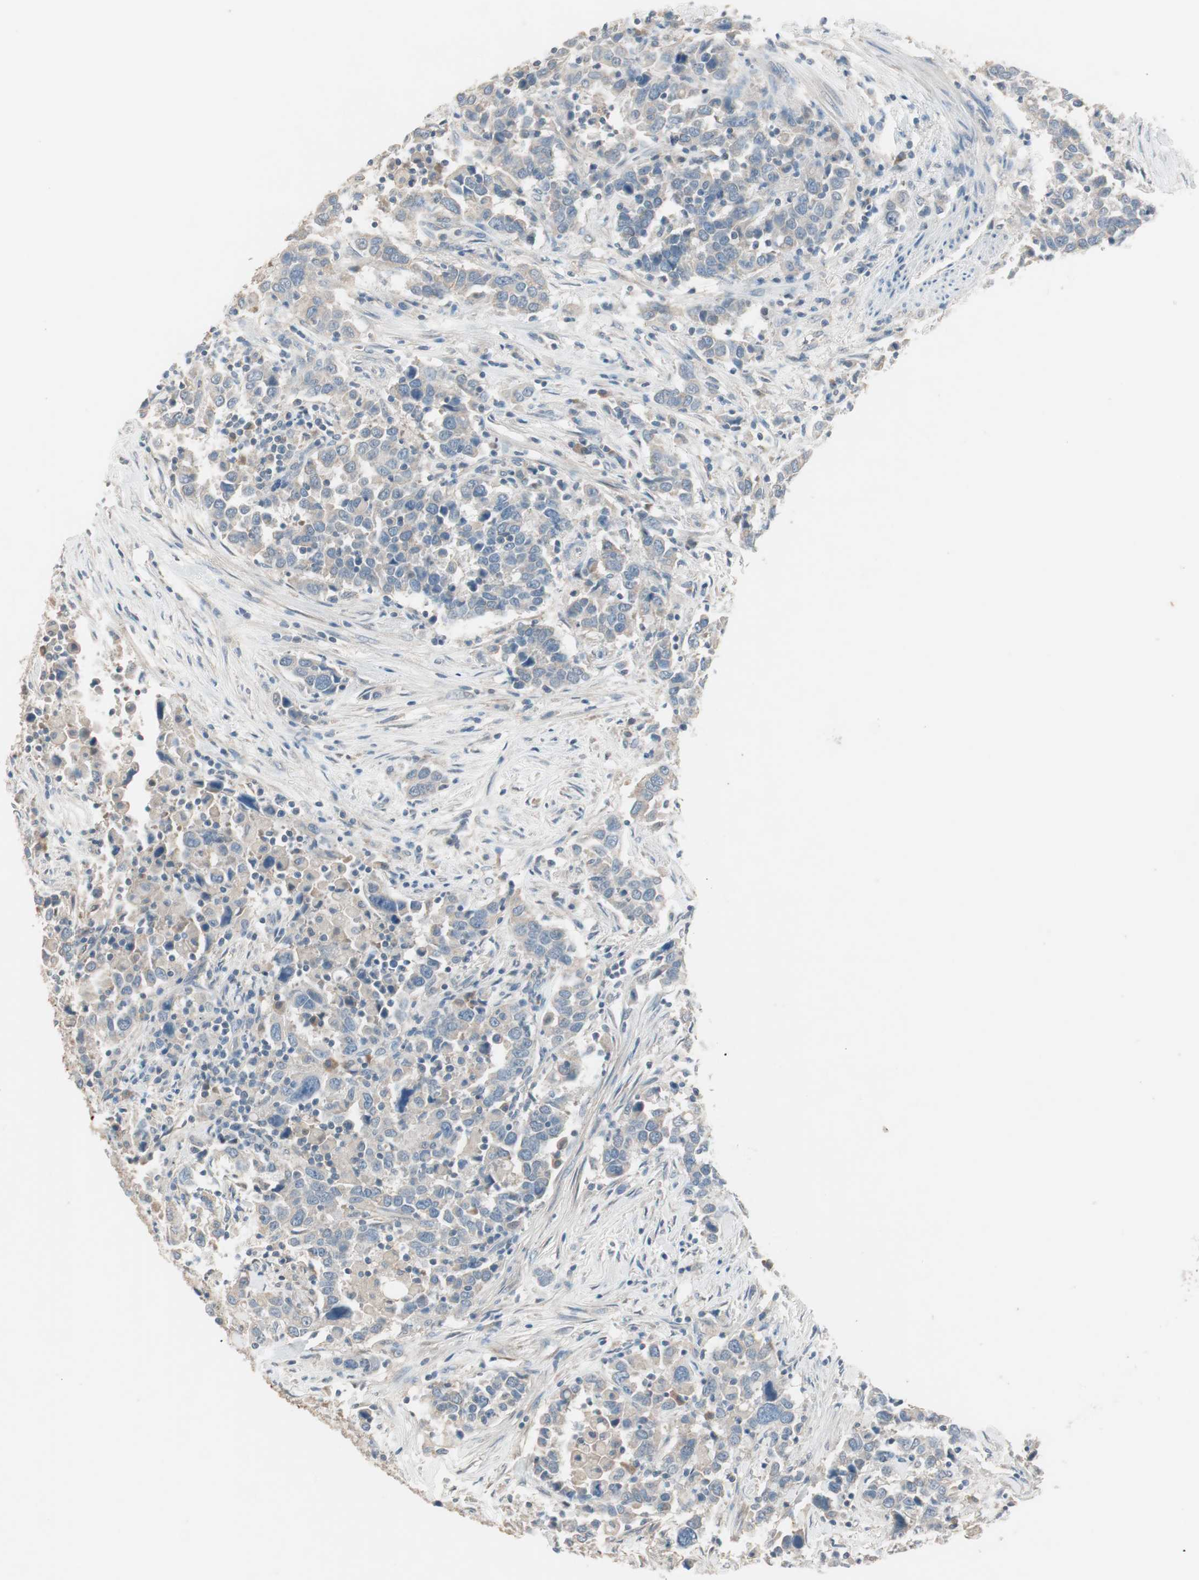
{"staining": {"intensity": "weak", "quantity": "25%-75%", "location": "cytoplasmic/membranous"}, "tissue": "urothelial cancer", "cell_type": "Tumor cells", "image_type": "cancer", "snomed": [{"axis": "morphology", "description": "Urothelial carcinoma, High grade"}, {"axis": "topography", "description": "Urinary bladder"}], "caption": "Urothelial cancer stained with a brown dye displays weak cytoplasmic/membranous positive positivity in about 25%-75% of tumor cells.", "gene": "KHK", "patient": {"sex": "male", "age": 61}}